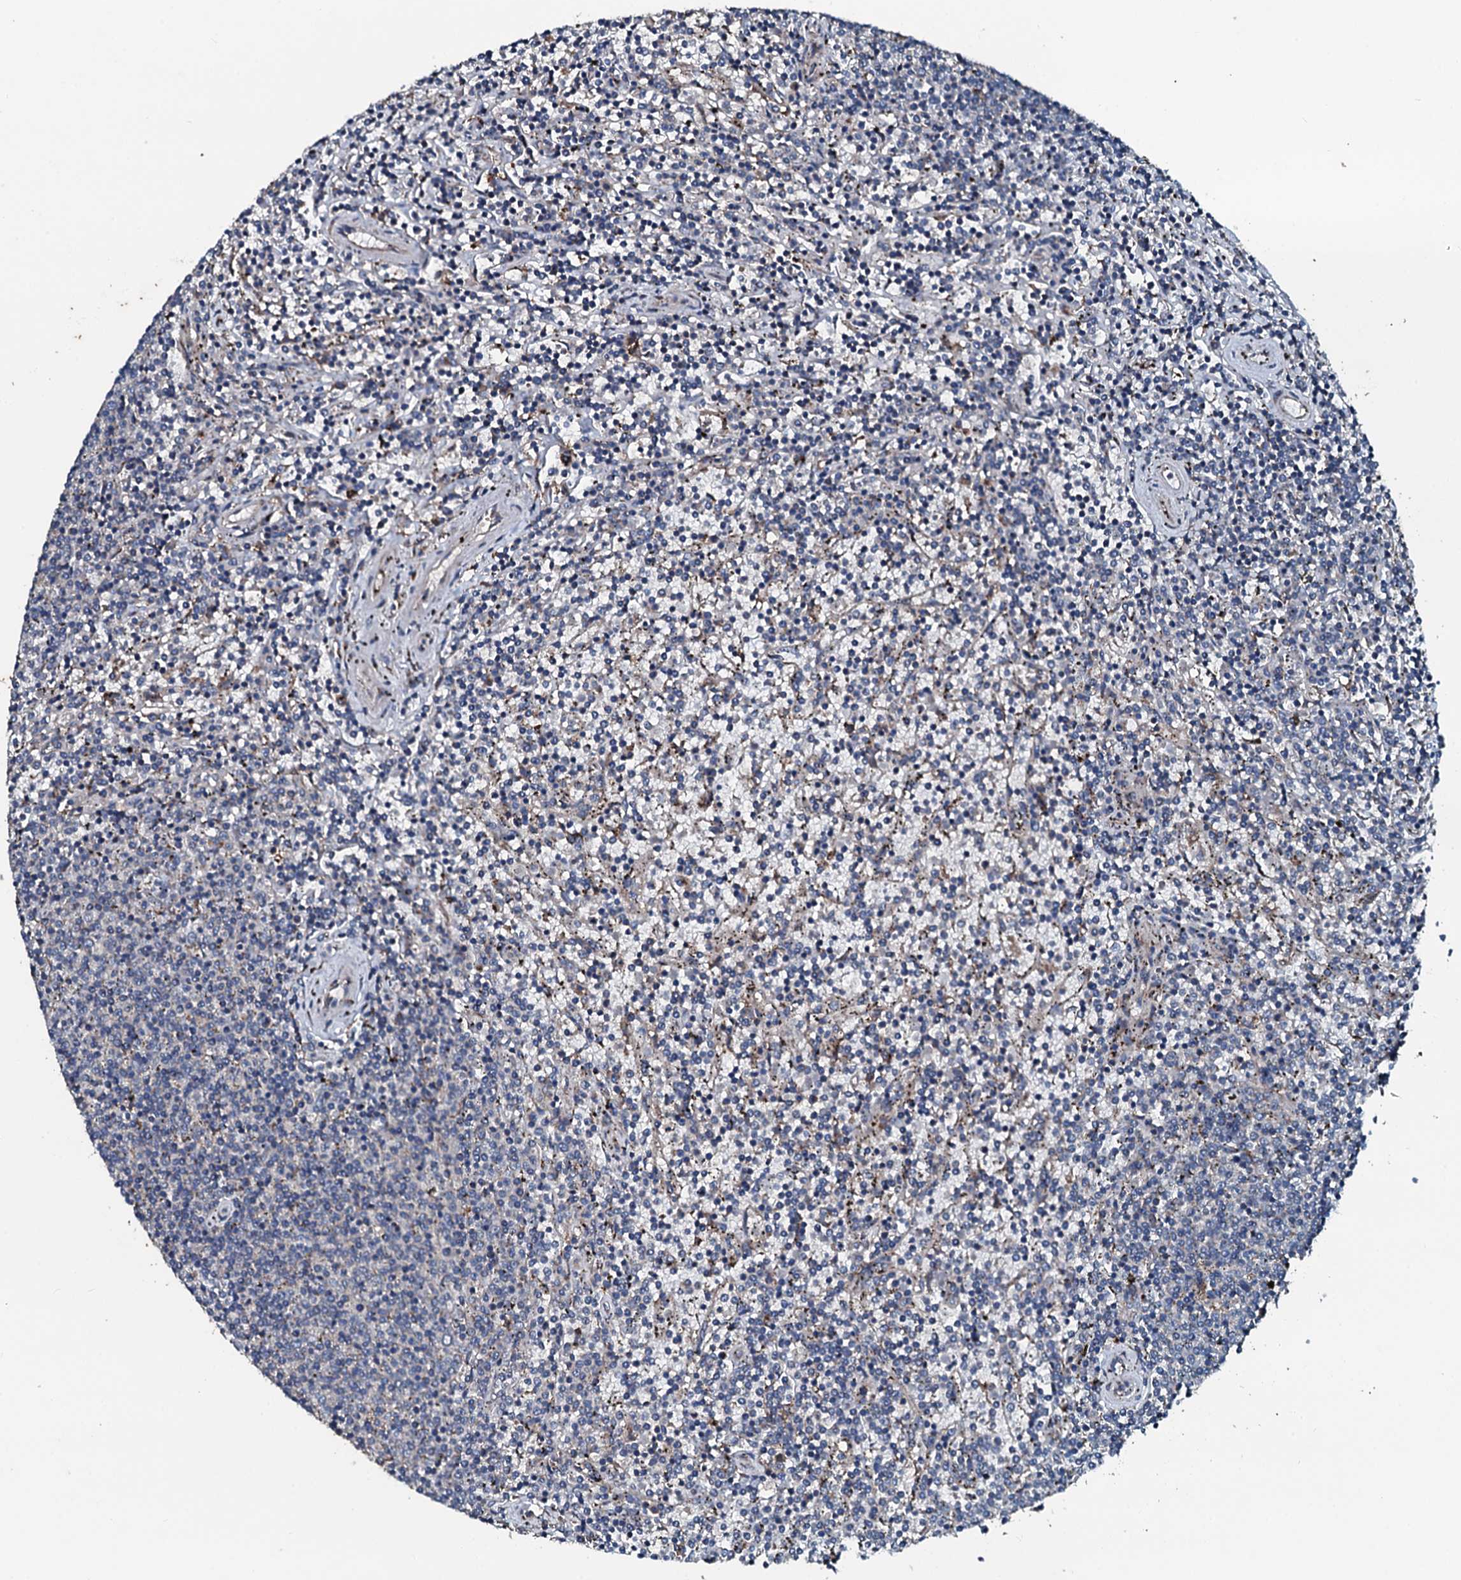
{"staining": {"intensity": "negative", "quantity": "none", "location": "none"}, "tissue": "lymphoma", "cell_type": "Tumor cells", "image_type": "cancer", "snomed": [{"axis": "morphology", "description": "Malignant lymphoma, non-Hodgkin's type, Low grade"}, {"axis": "topography", "description": "Spleen"}], "caption": "Tumor cells show no significant protein positivity in malignant lymphoma, non-Hodgkin's type (low-grade).", "gene": "ACSS3", "patient": {"sex": "female", "age": 50}}